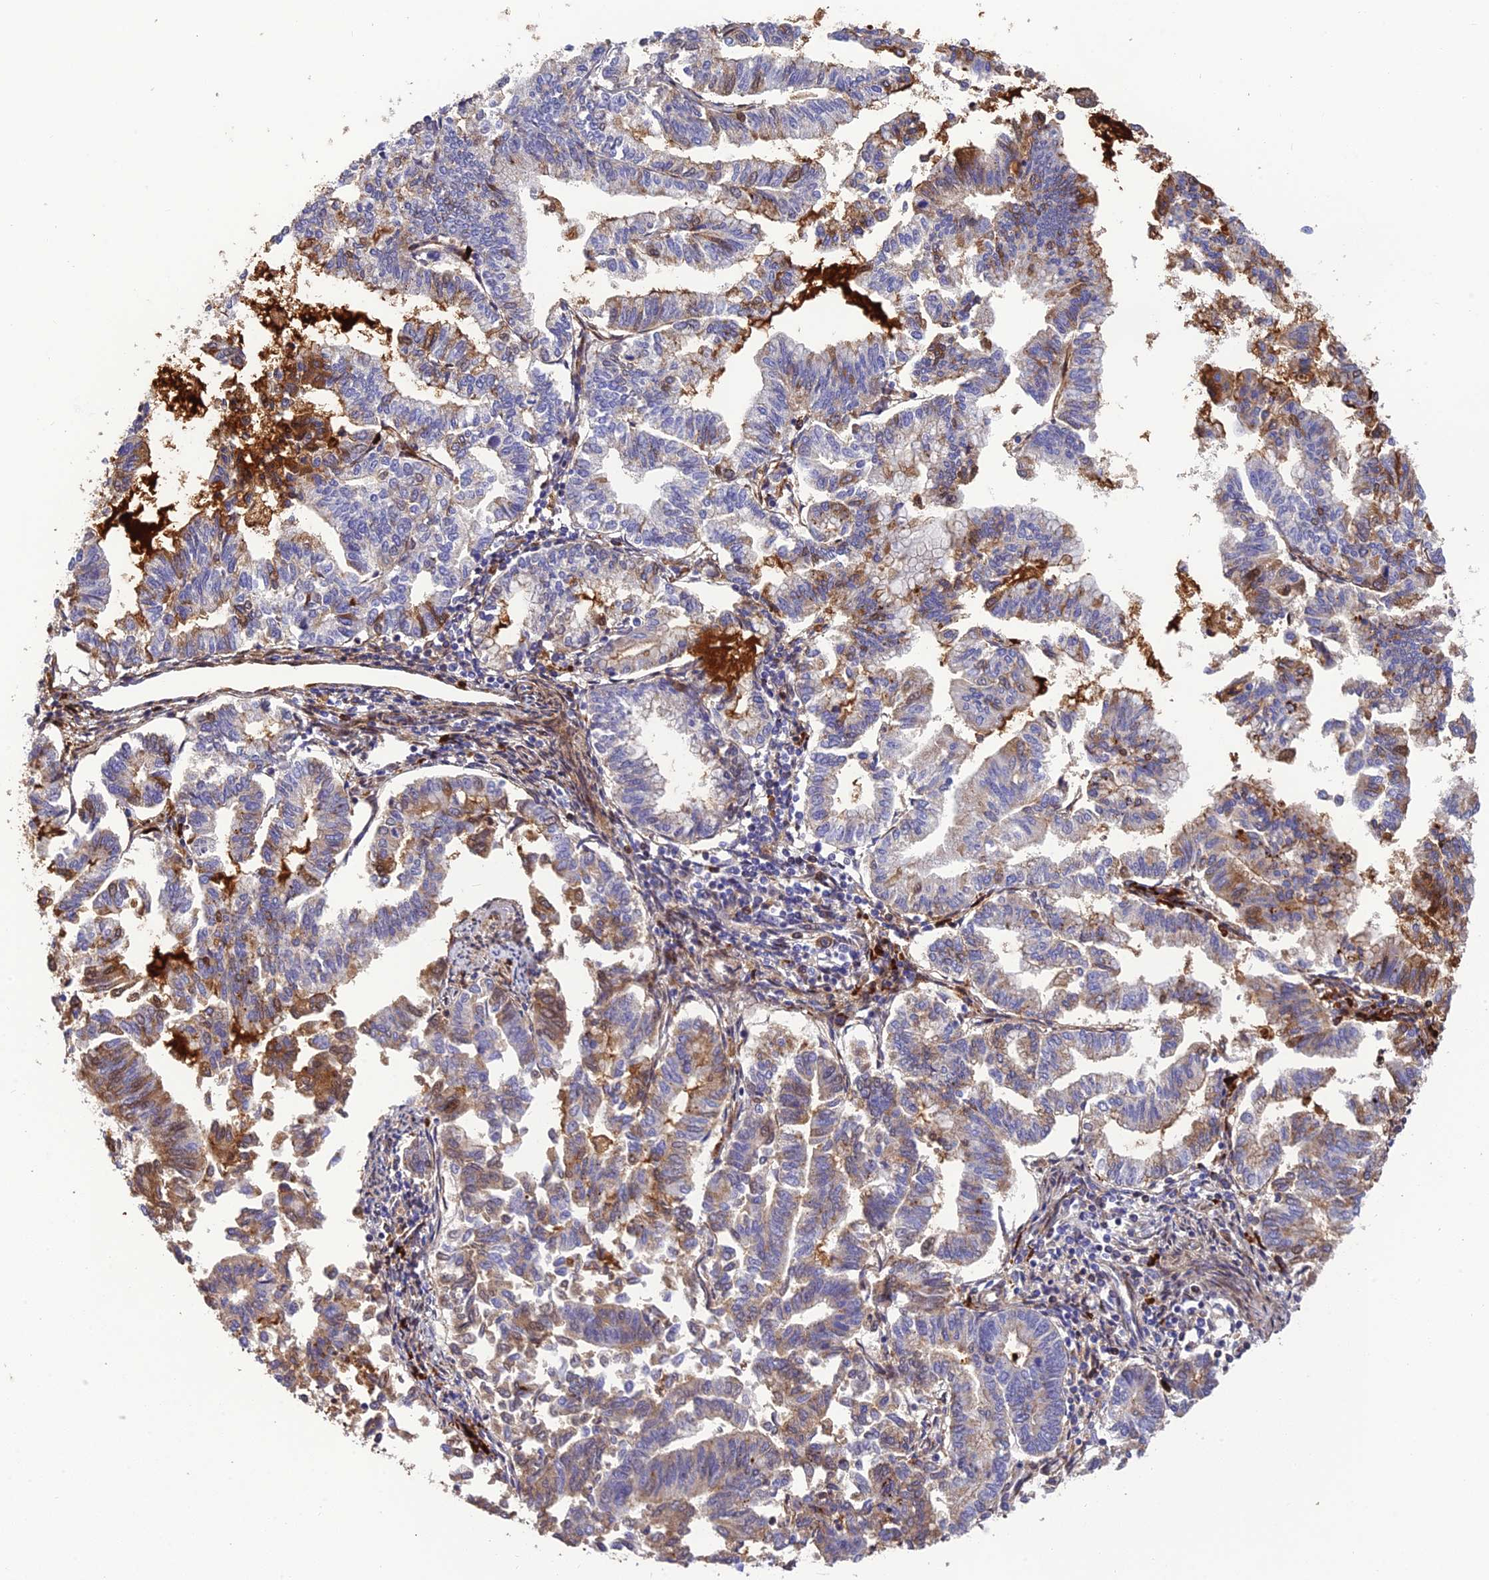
{"staining": {"intensity": "moderate", "quantity": "25%-75%", "location": "cytoplasmic/membranous"}, "tissue": "endometrial cancer", "cell_type": "Tumor cells", "image_type": "cancer", "snomed": [{"axis": "morphology", "description": "Adenocarcinoma, NOS"}, {"axis": "topography", "description": "Endometrium"}], "caption": "This is an image of immunohistochemistry (IHC) staining of endometrial cancer (adenocarcinoma), which shows moderate positivity in the cytoplasmic/membranous of tumor cells.", "gene": "CPSF4L", "patient": {"sex": "female", "age": 79}}